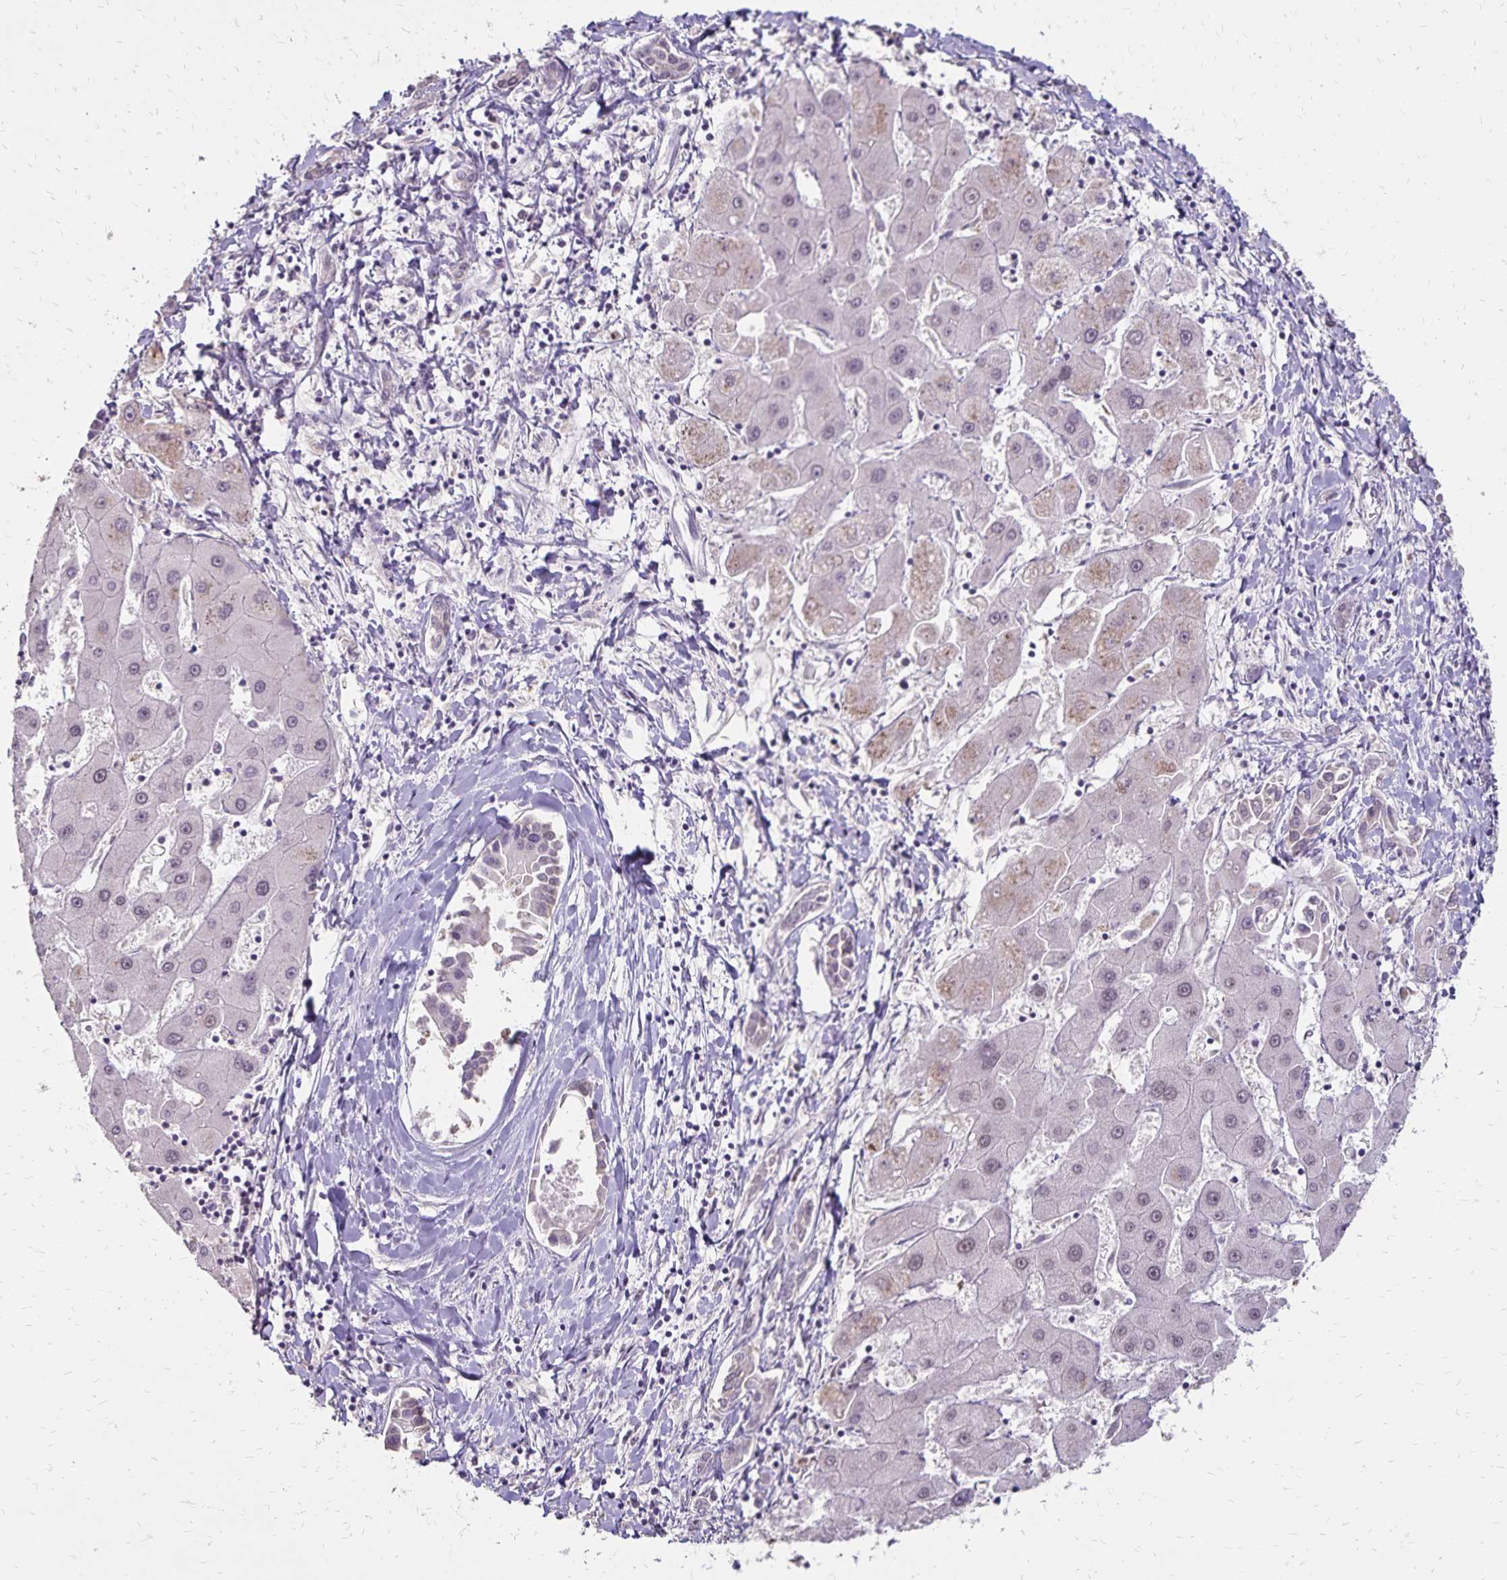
{"staining": {"intensity": "negative", "quantity": "none", "location": "none"}, "tissue": "liver cancer", "cell_type": "Tumor cells", "image_type": "cancer", "snomed": [{"axis": "morphology", "description": "Cholangiocarcinoma"}, {"axis": "topography", "description": "Liver"}], "caption": "Immunohistochemistry micrograph of human liver cholangiocarcinoma stained for a protein (brown), which exhibits no staining in tumor cells.", "gene": "POLB", "patient": {"sex": "male", "age": 66}}